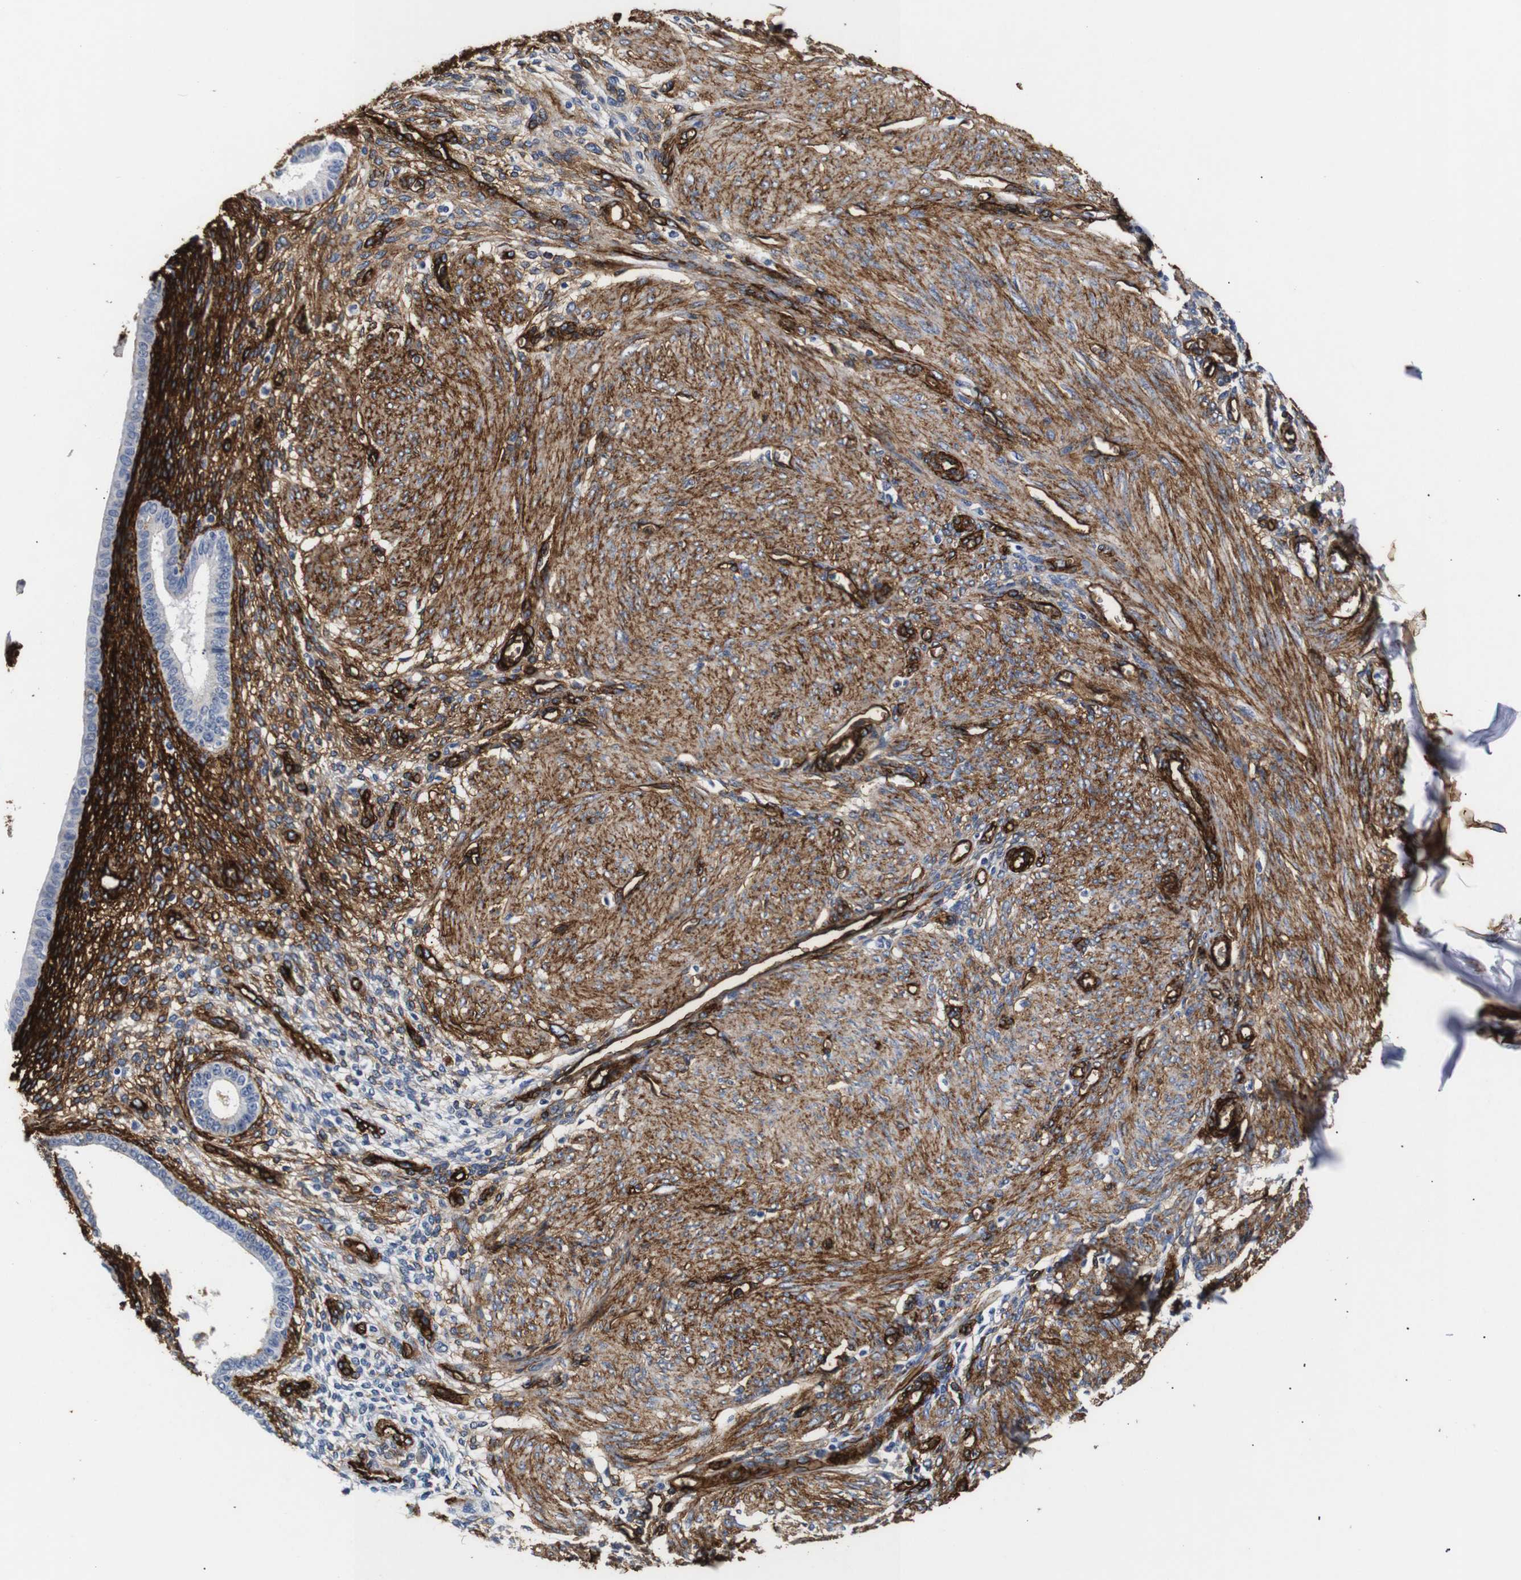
{"staining": {"intensity": "strong", "quantity": ">75%", "location": "cytoplasmic/membranous"}, "tissue": "endometrium", "cell_type": "Cells in endometrial stroma", "image_type": "normal", "snomed": [{"axis": "morphology", "description": "Normal tissue, NOS"}, {"axis": "topography", "description": "Endometrium"}], "caption": "DAB immunohistochemical staining of benign human endometrium exhibits strong cytoplasmic/membranous protein positivity in about >75% of cells in endometrial stroma.", "gene": "CAV2", "patient": {"sex": "female", "age": 72}}